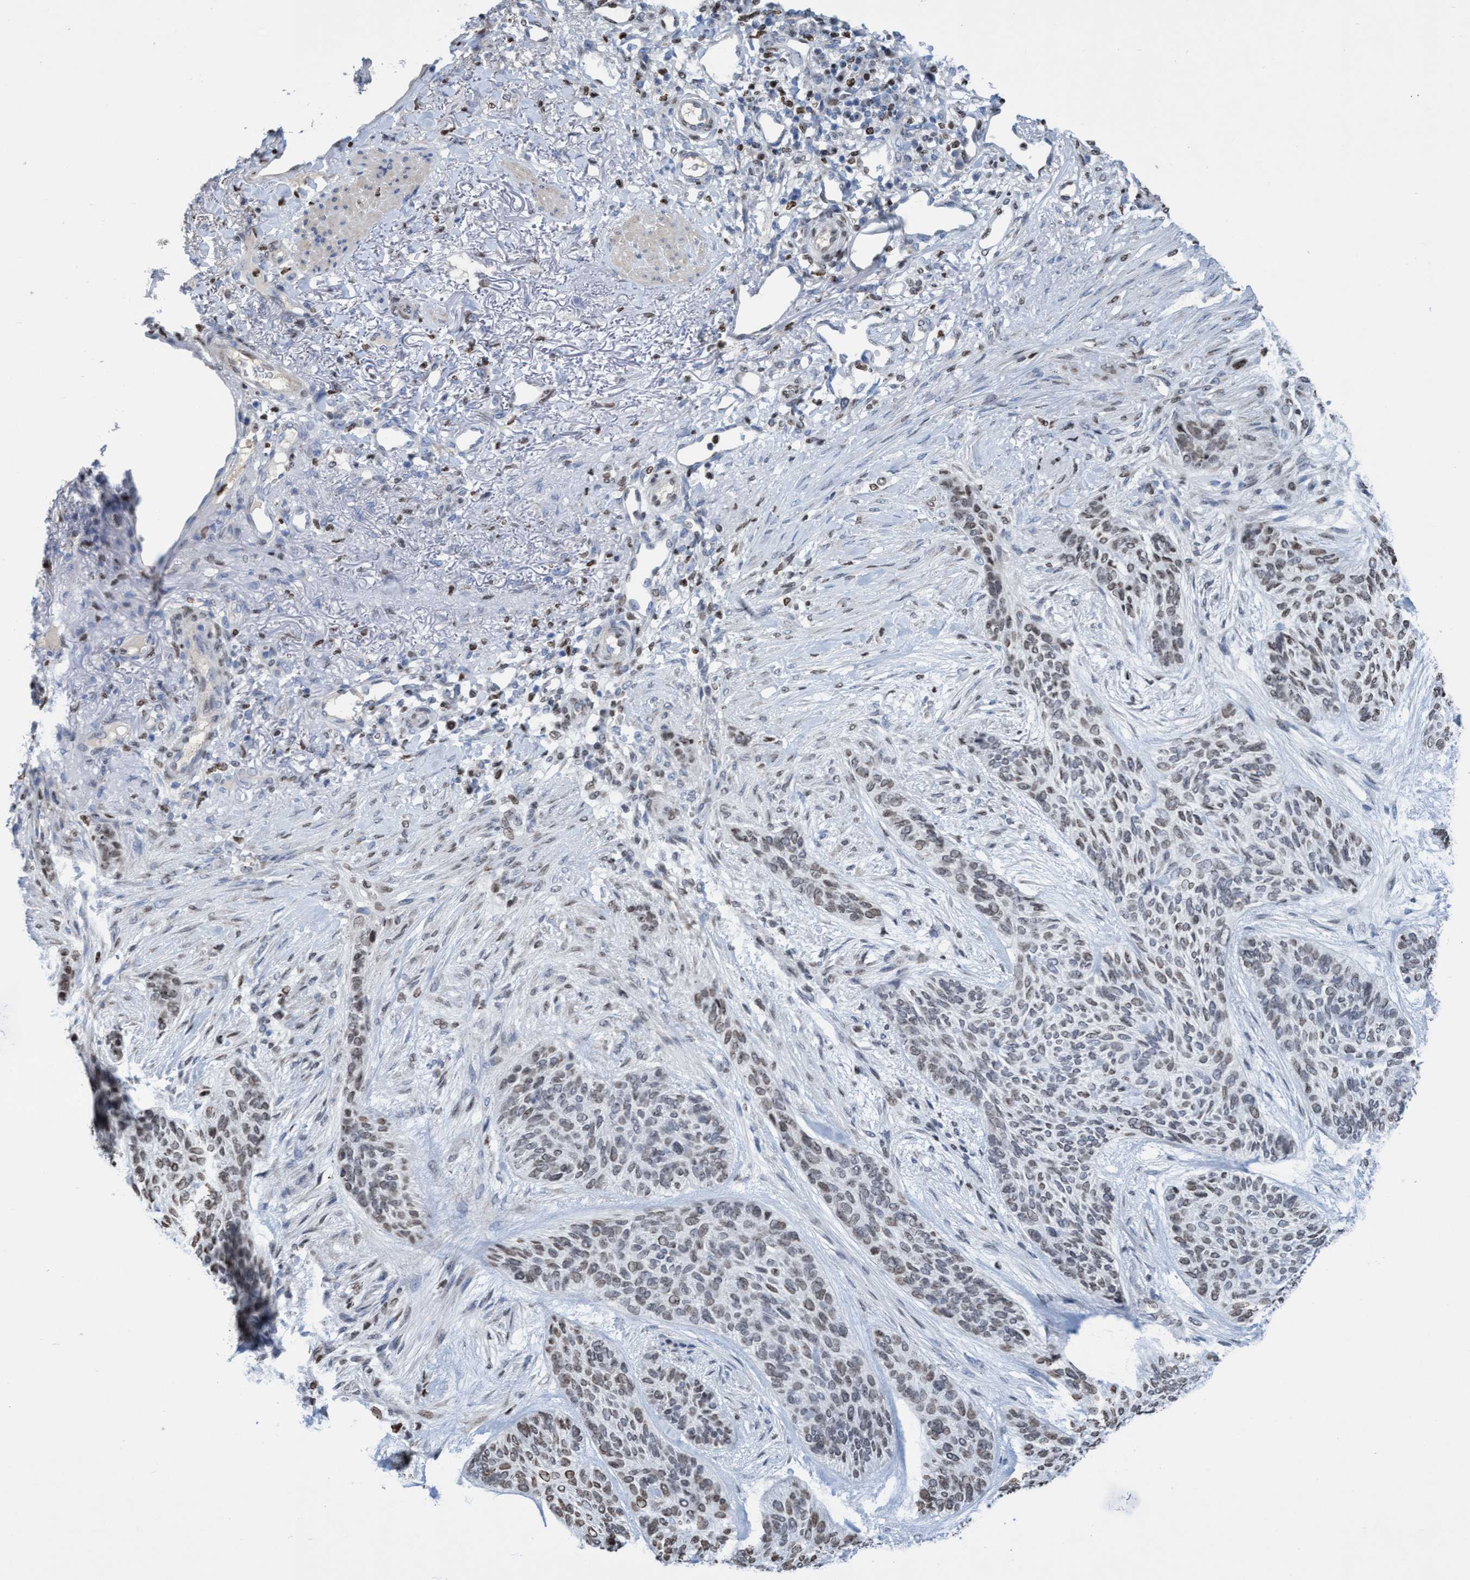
{"staining": {"intensity": "weak", "quantity": "25%-75%", "location": "nuclear"}, "tissue": "skin cancer", "cell_type": "Tumor cells", "image_type": "cancer", "snomed": [{"axis": "morphology", "description": "Basal cell carcinoma"}, {"axis": "topography", "description": "Skin"}], "caption": "Immunohistochemistry micrograph of skin cancer (basal cell carcinoma) stained for a protein (brown), which demonstrates low levels of weak nuclear staining in approximately 25%-75% of tumor cells.", "gene": "CBX2", "patient": {"sex": "male", "age": 55}}